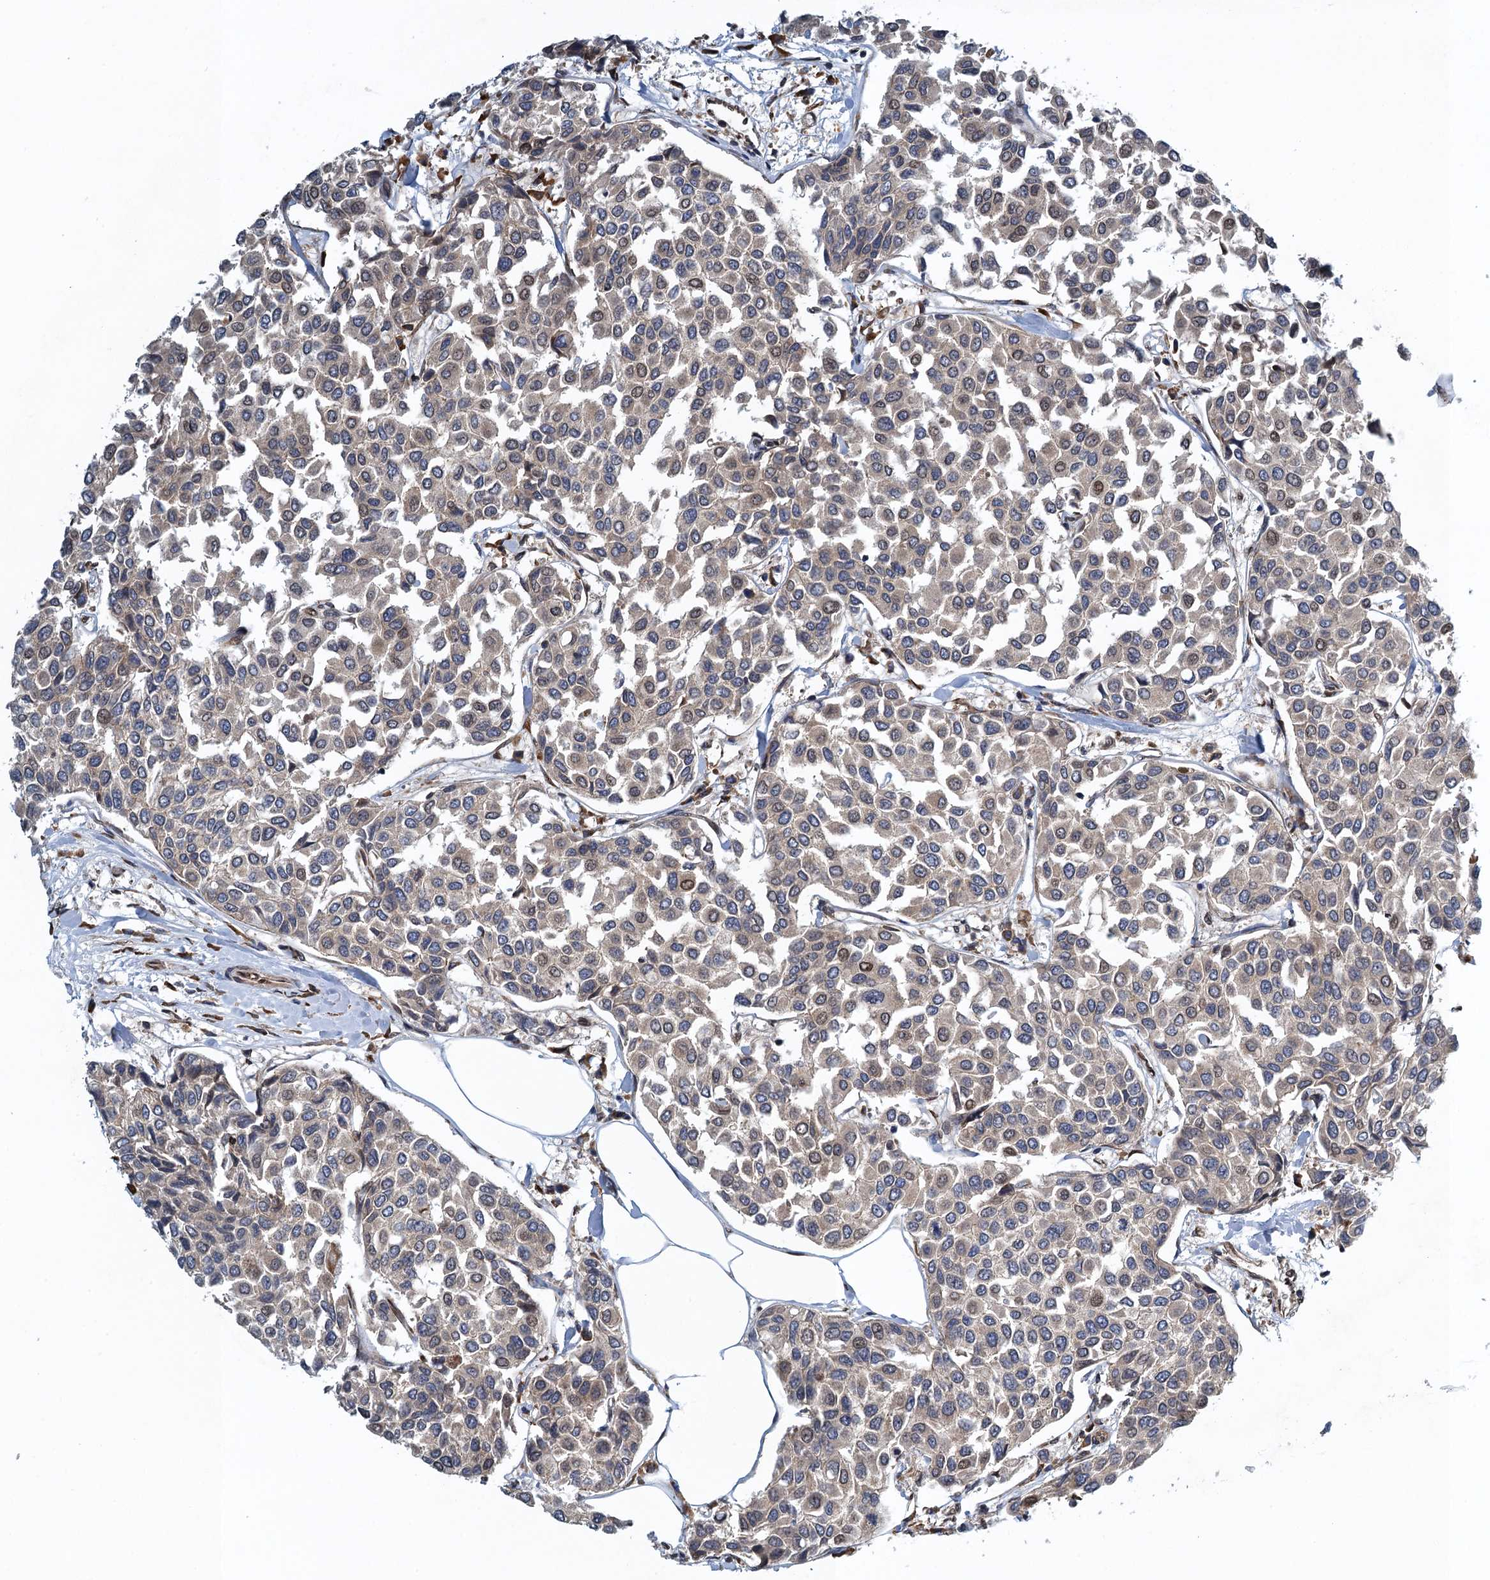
{"staining": {"intensity": "weak", "quantity": "25%-75%", "location": "cytoplasmic/membranous,nuclear"}, "tissue": "breast cancer", "cell_type": "Tumor cells", "image_type": "cancer", "snomed": [{"axis": "morphology", "description": "Duct carcinoma"}, {"axis": "topography", "description": "Breast"}], "caption": "There is low levels of weak cytoplasmic/membranous and nuclear positivity in tumor cells of infiltrating ductal carcinoma (breast), as demonstrated by immunohistochemical staining (brown color).", "gene": "MDM1", "patient": {"sex": "female", "age": 55}}